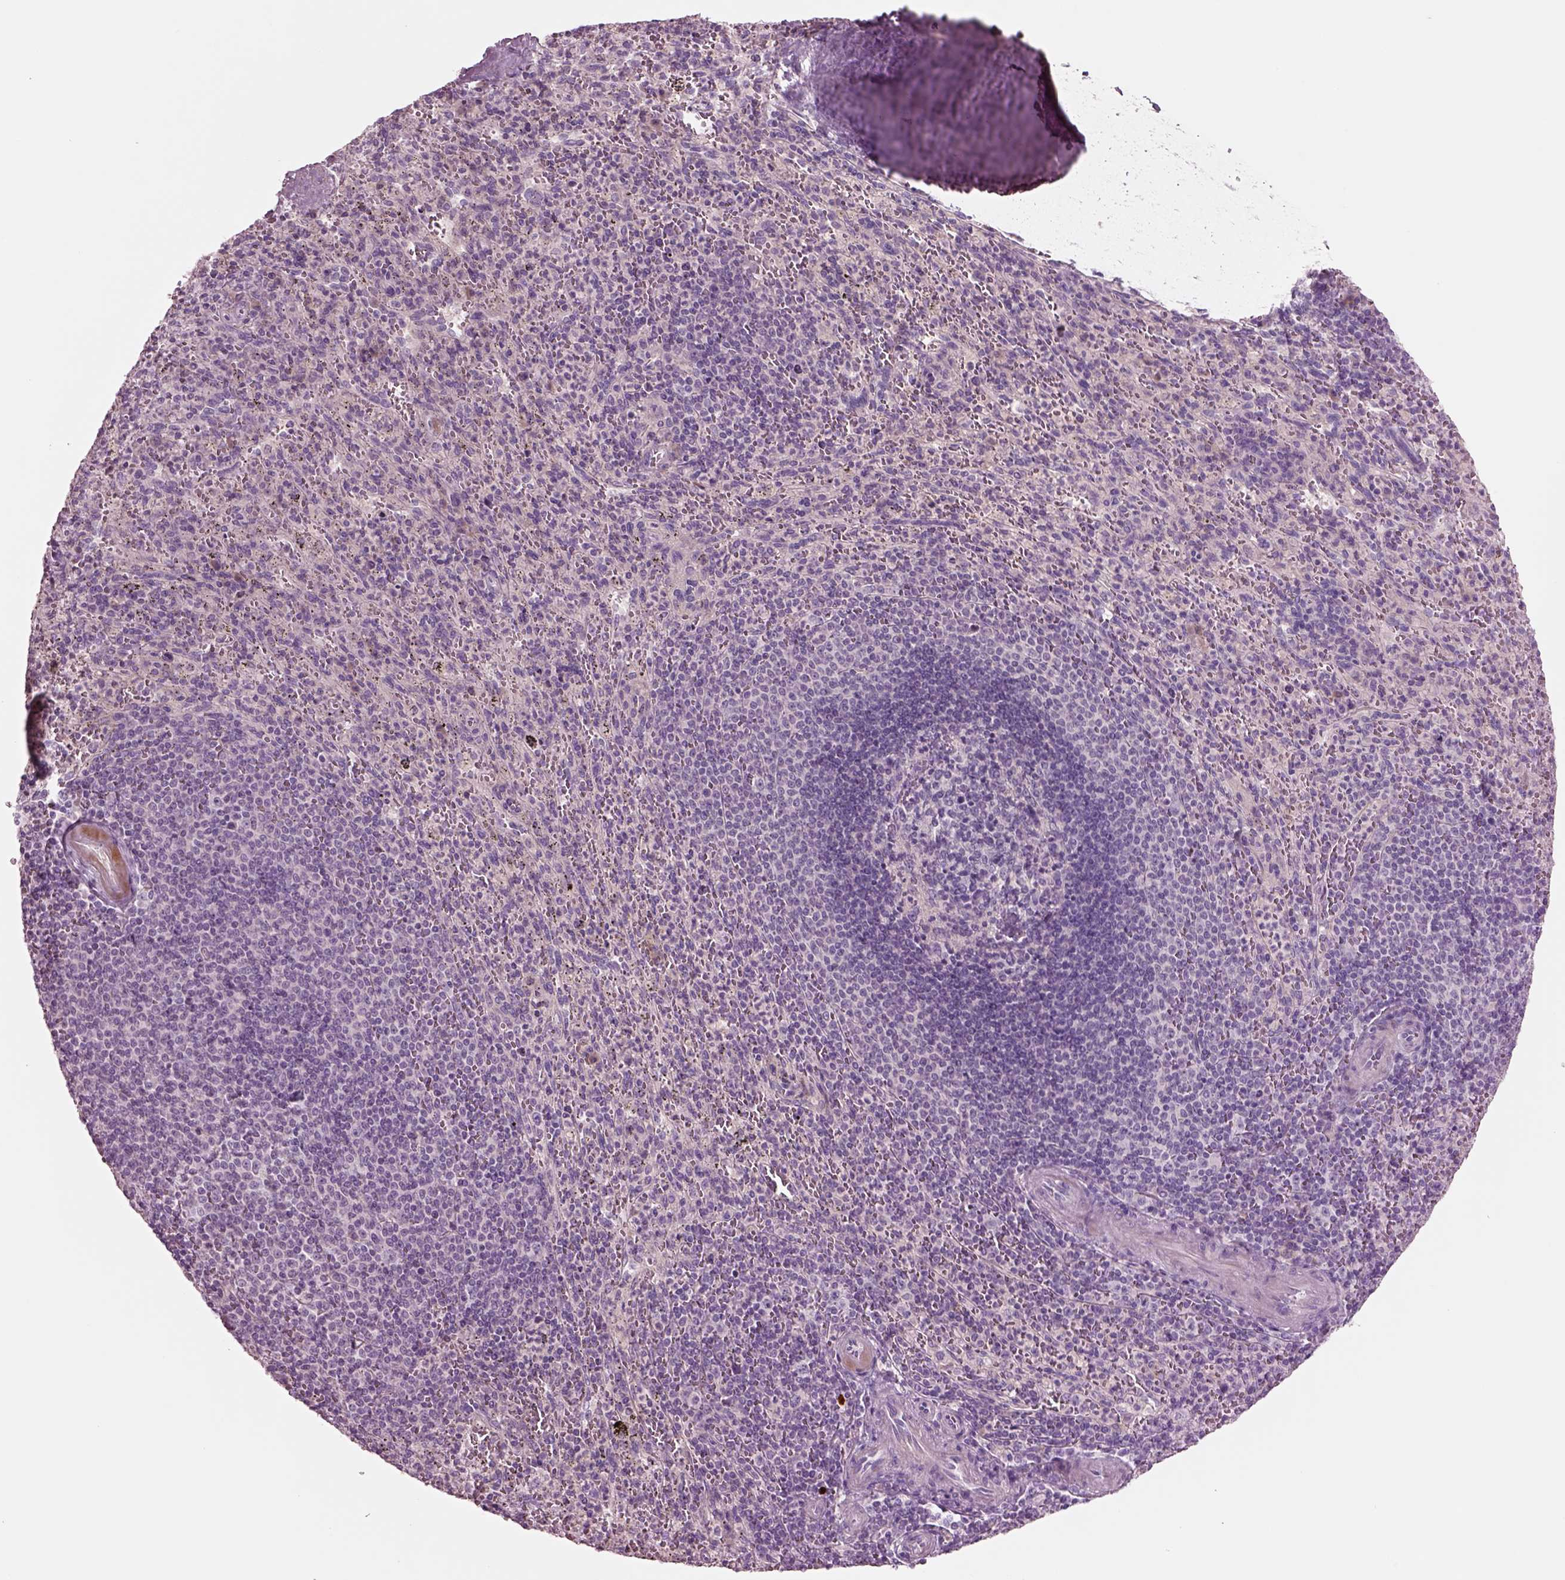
{"staining": {"intensity": "negative", "quantity": "none", "location": "none"}, "tissue": "spleen", "cell_type": "Cells in red pulp", "image_type": "normal", "snomed": [{"axis": "morphology", "description": "Normal tissue, NOS"}, {"axis": "topography", "description": "Spleen"}], "caption": "An immunohistochemistry histopathology image of unremarkable spleen is shown. There is no staining in cells in red pulp of spleen.", "gene": "PLPP7", "patient": {"sex": "male", "age": 57}}